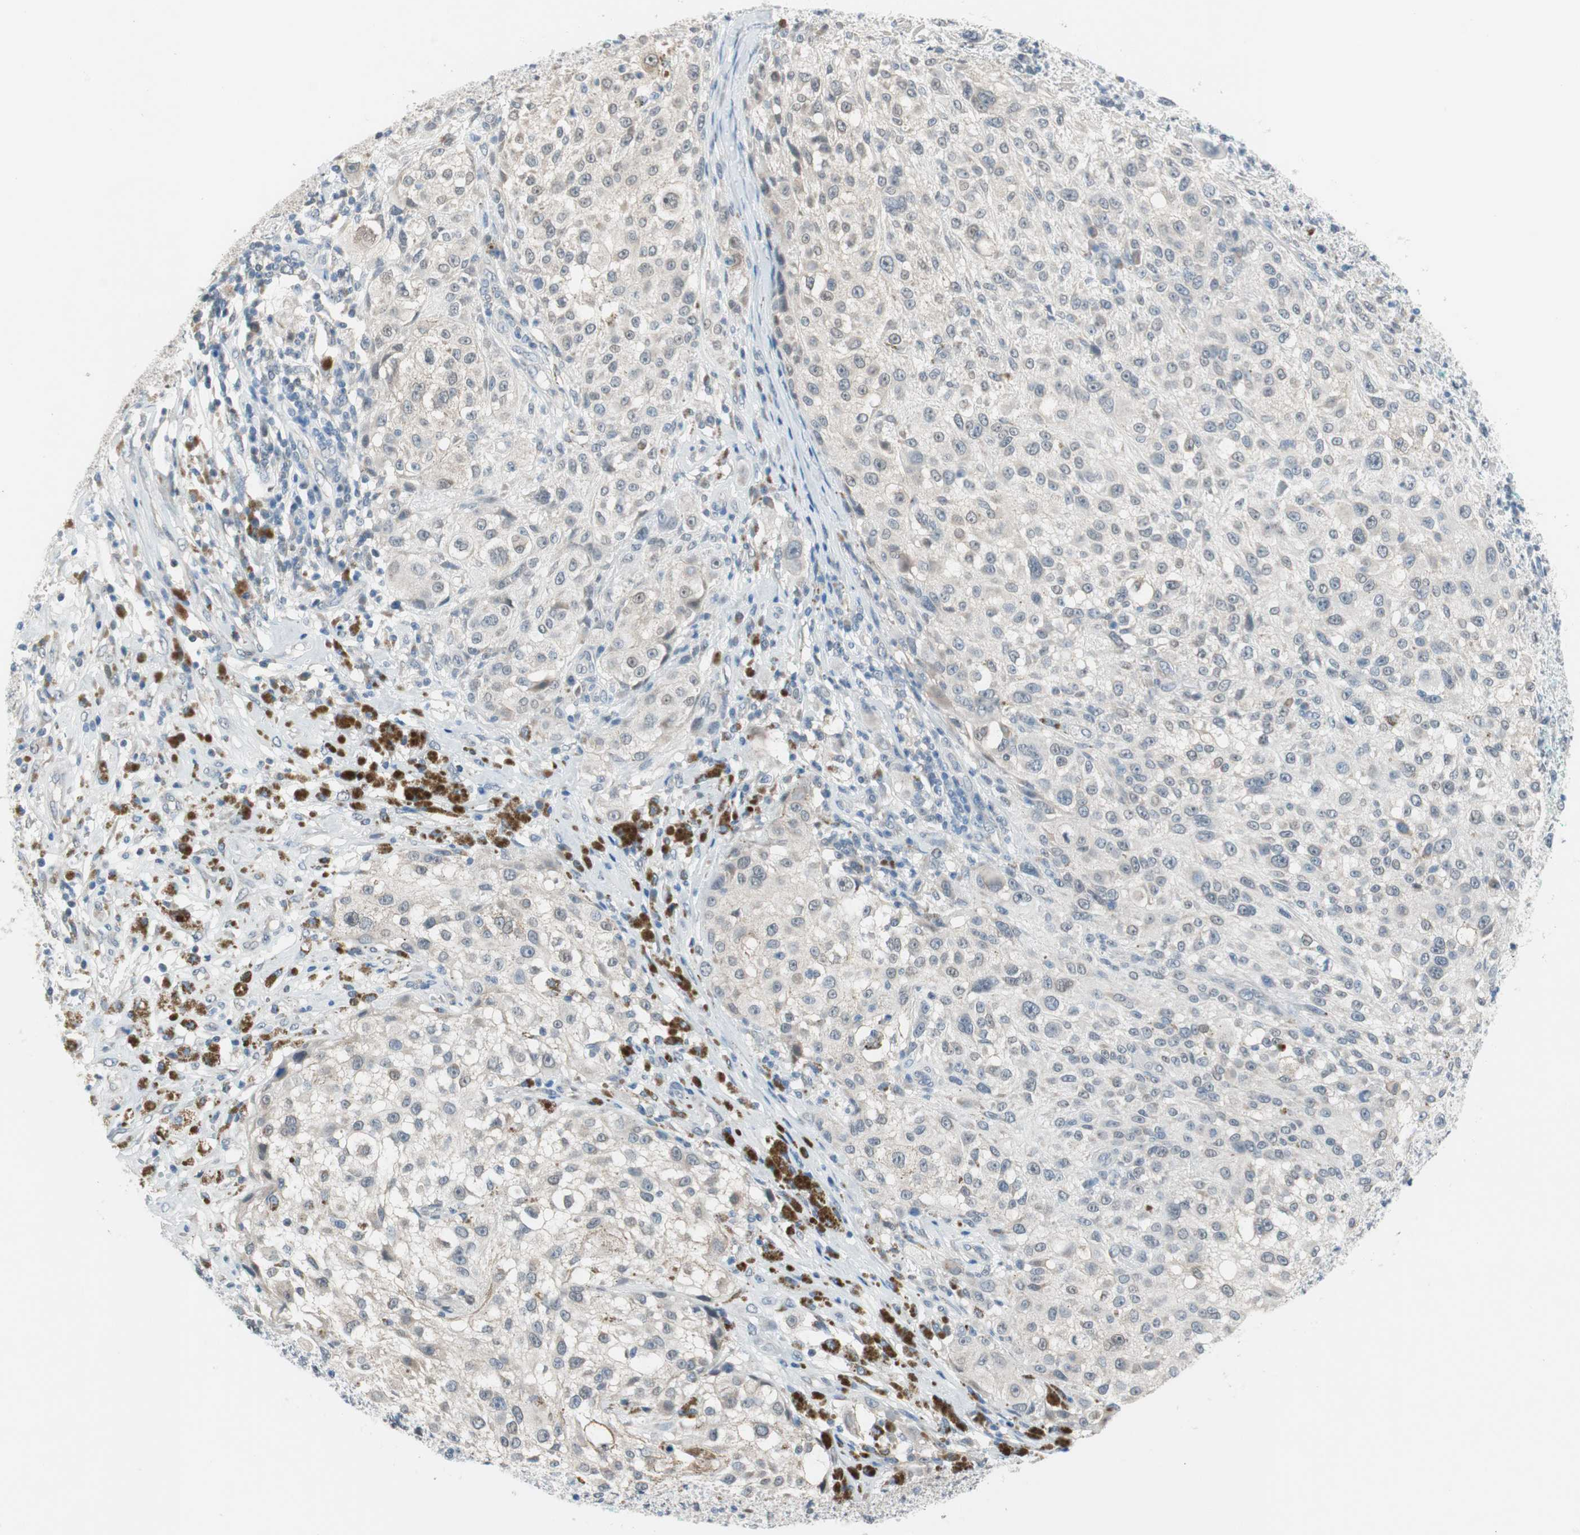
{"staining": {"intensity": "weak", "quantity": "<25%", "location": "nuclear"}, "tissue": "melanoma", "cell_type": "Tumor cells", "image_type": "cancer", "snomed": [{"axis": "morphology", "description": "Necrosis, NOS"}, {"axis": "morphology", "description": "Malignant melanoma, NOS"}, {"axis": "topography", "description": "Skin"}], "caption": "Malignant melanoma was stained to show a protein in brown. There is no significant expression in tumor cells.", "gene": "GRHL1", "patient": {"sex": "female", "age": 87}}